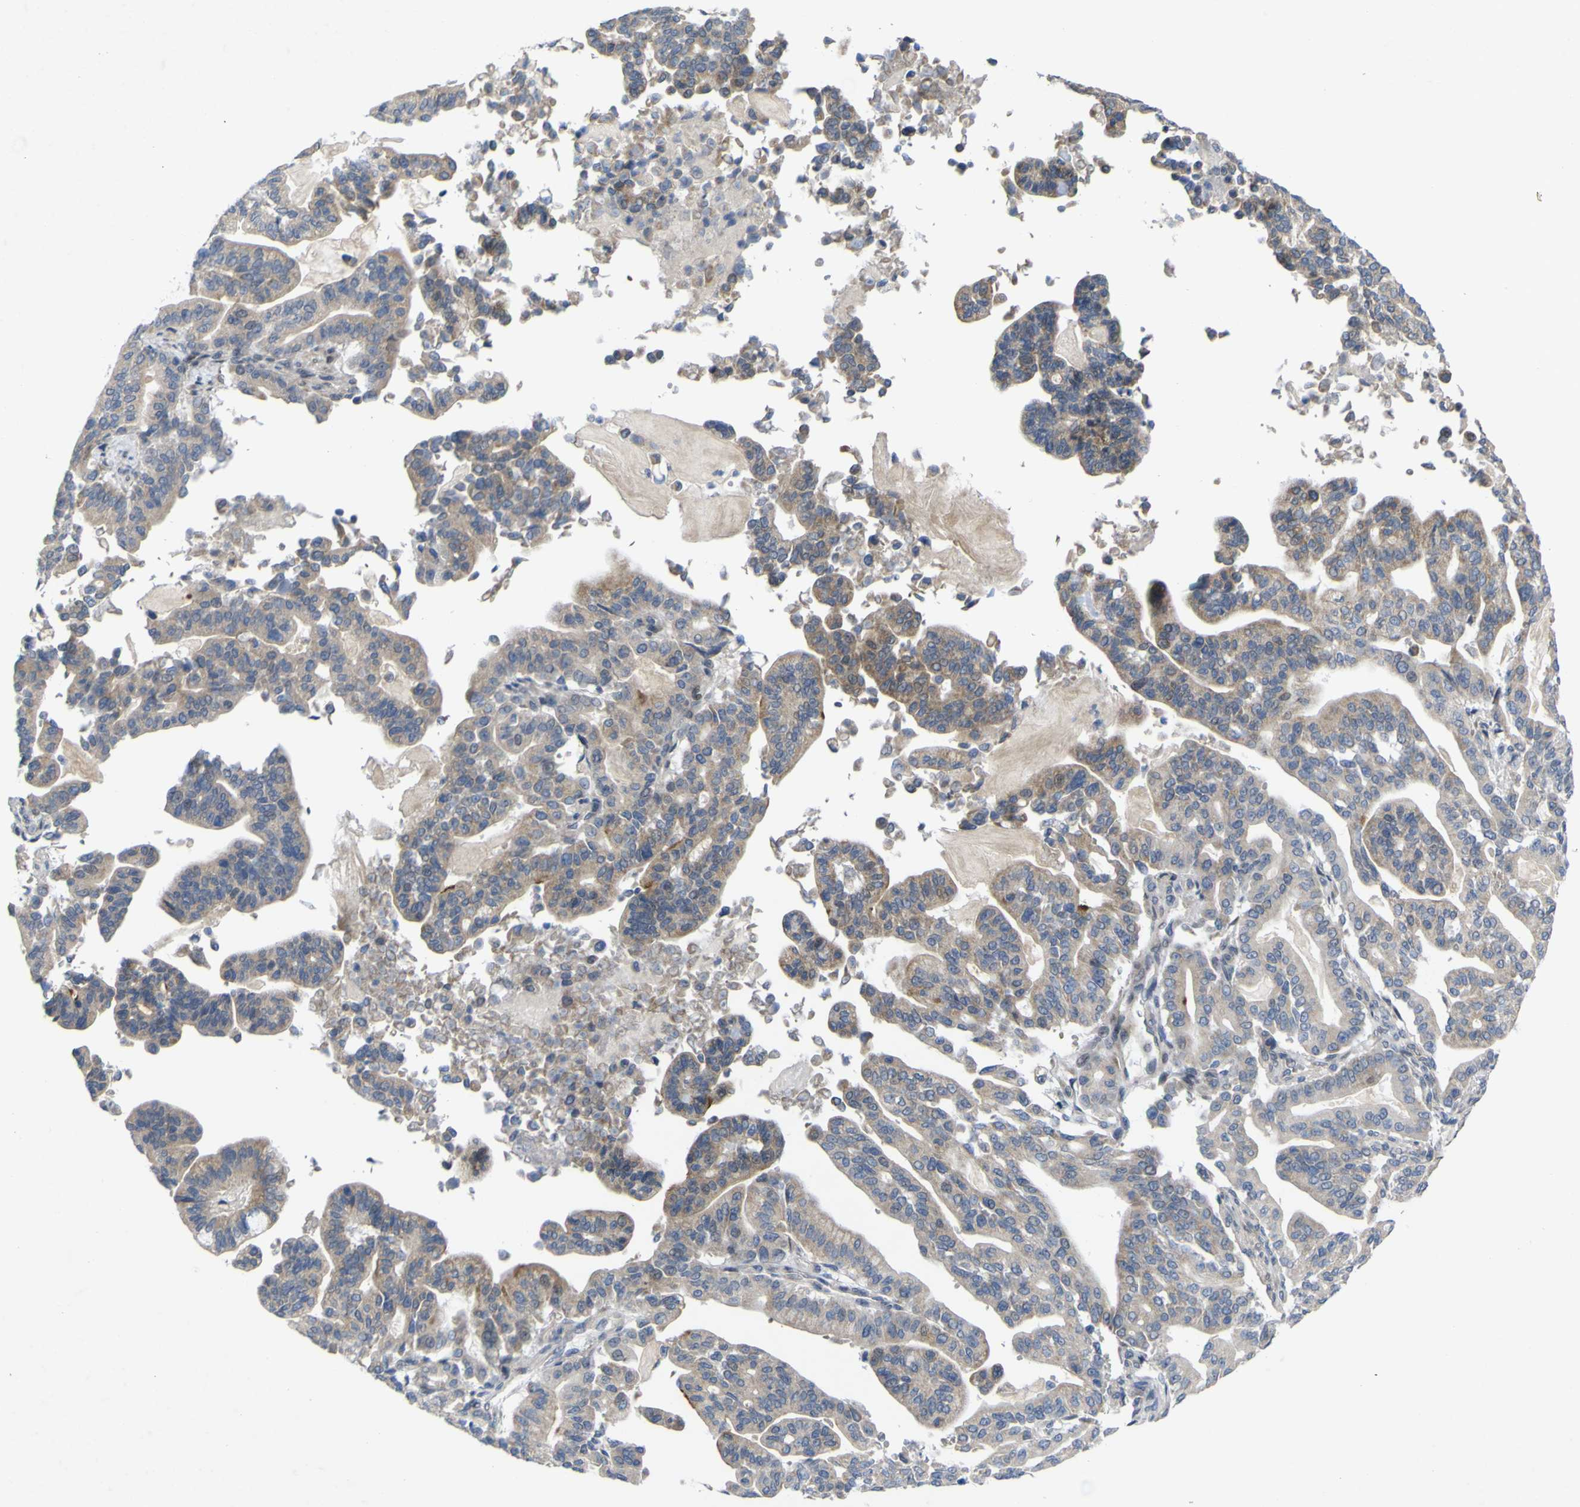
{"staining": {"intensity": "weak", "quantity": "25%-75%", "location": "cytoplasmic/membranous"}, "tissue": "pancreatic cancer", "cell_type": "Tumor cells", "image_type": "cancer", "snomed": [{"axis": "morphology", "description": "Adenocarcinoma, NOS"}, {"axis": "topography", "description": "Pancreas"}], "caption": "Protein analysis of pancreatic cancer tissue shows weak cytoplasmic/membranous expression in about 25%-75% of tumor cells.", "gene": "NAV1", "patient": {"sex": "male", "age": 63}}